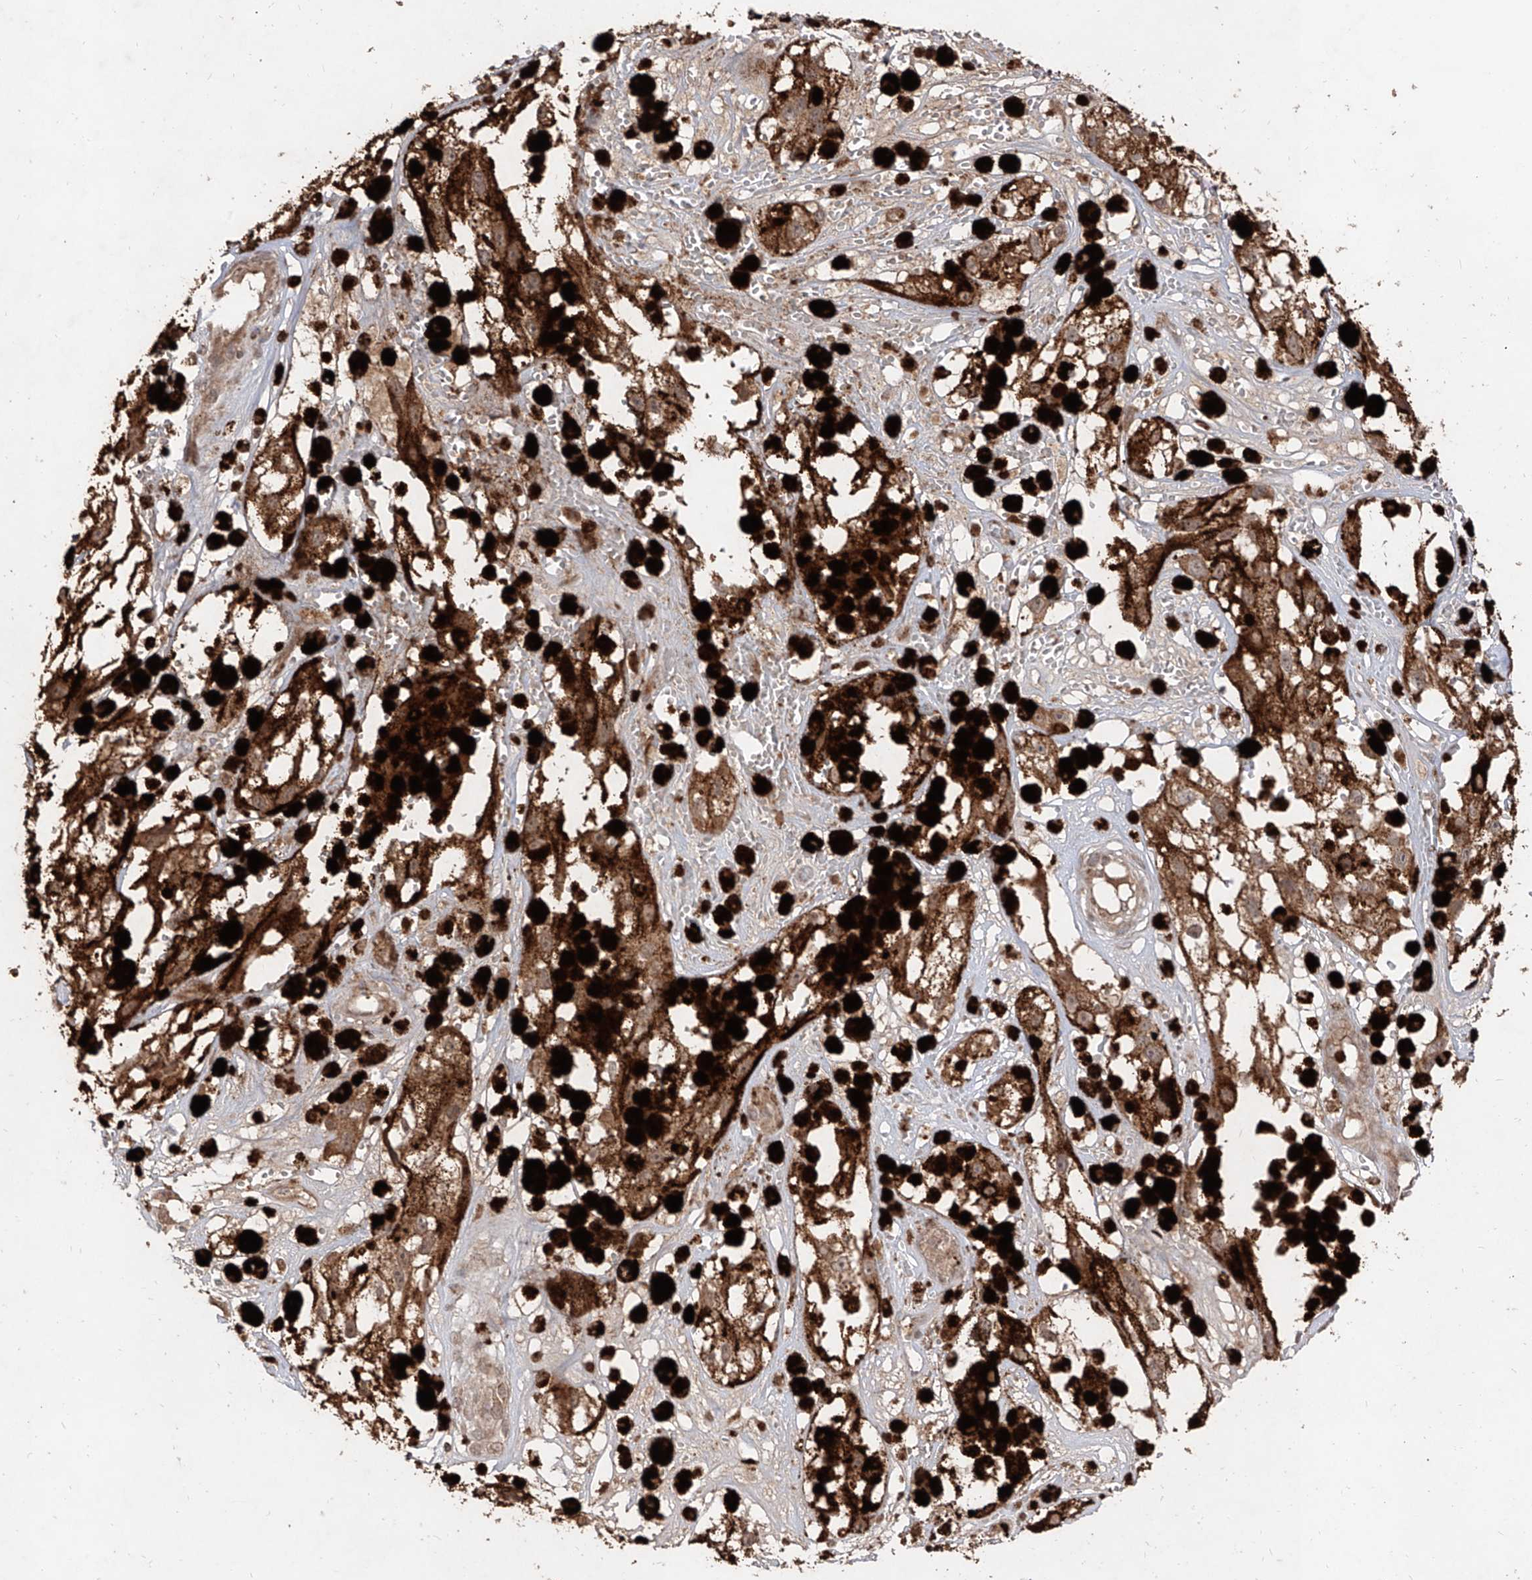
{"staining": {"intensity": "moderate", "quantity": ">75%", "location": "cytoplasmic/membranous"}, "tissue": "melanoma", "cell_type": "Tumor cells", "image_type": "cancer", "snomed": [{"axis": "morphology", "description": "Malignant melanoma, NOS"}, {"axis": "topography", "description": "Skin"}], "caption": "Melanoma stained with a brown dye demonstrates moderate cytoplasmic/membranous positive expression in about >75% of tumor cells.", "gene": "AIM2", "patient": {"sex": "male", "age": 88}}